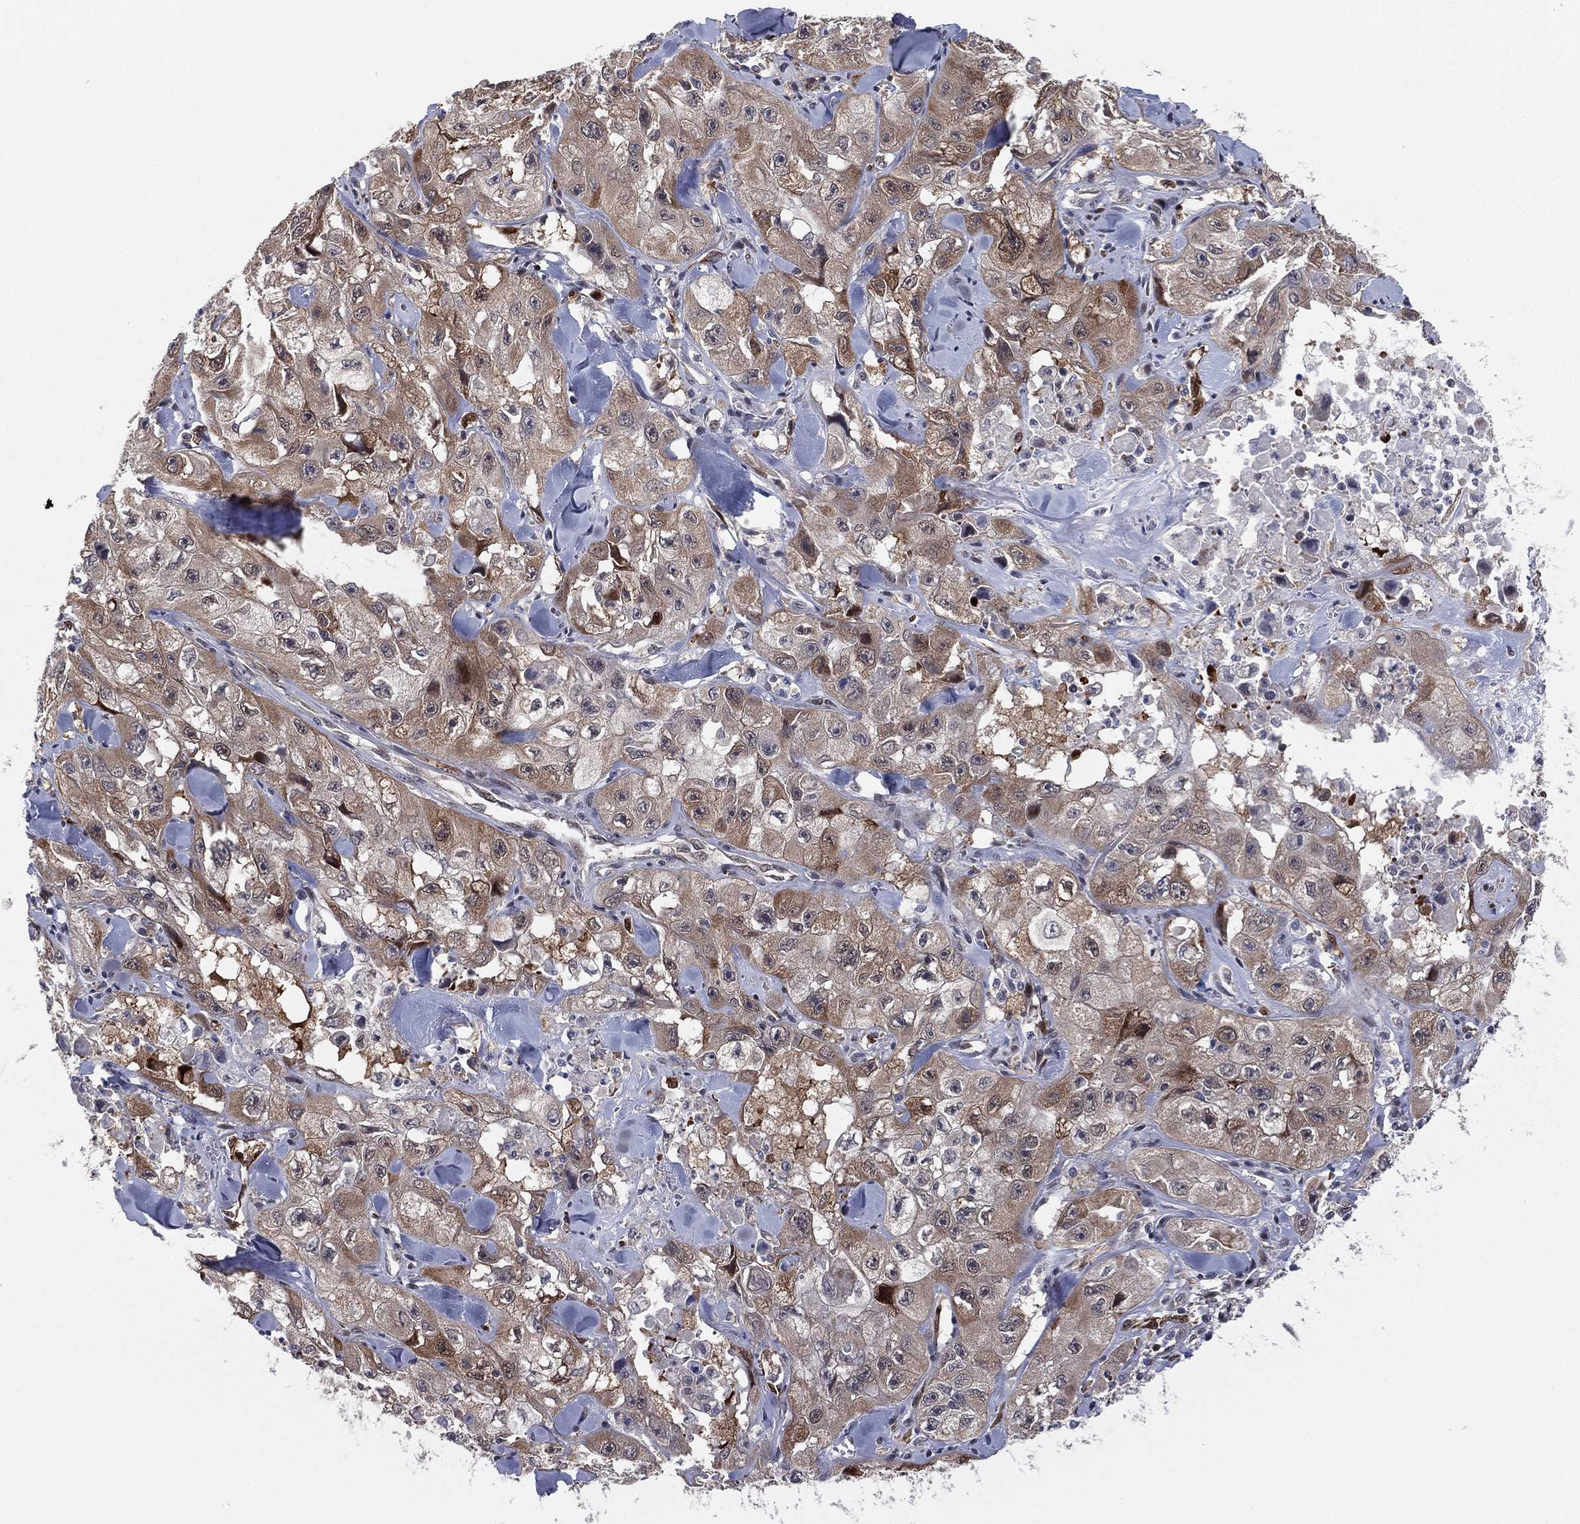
{"staining": {"intensity": "moderate", "quantity": "25%-75%", "location": "cytoplasmic/membranous"}, "tissue": "skin cancer", "cell_type": "Tumor cells", "image_type": "cancer", "snomed": [{"axis": "morphology", "description": "Squamous cell carcinoma, NOS"}, {"axis": "topography", "description": "Skin"}, {"axis": "topography", "description": "Subcutis"}], "caption": "Immunohistochemical staining of skin cancer (squamous cell carcinoma) displays medium levels of moderate cytoplasmic/membranous positivity in about 25%-75% of tumor cells. The staining was performed using DAB (3,3'-diaminobenzidine) to visualize the protein expression in brown, while the nuclei were stained in blue with hematoxylin (Magnification: 20x).", "gene": "SNCG", "patient": {"sex": "male", "age": 73}}